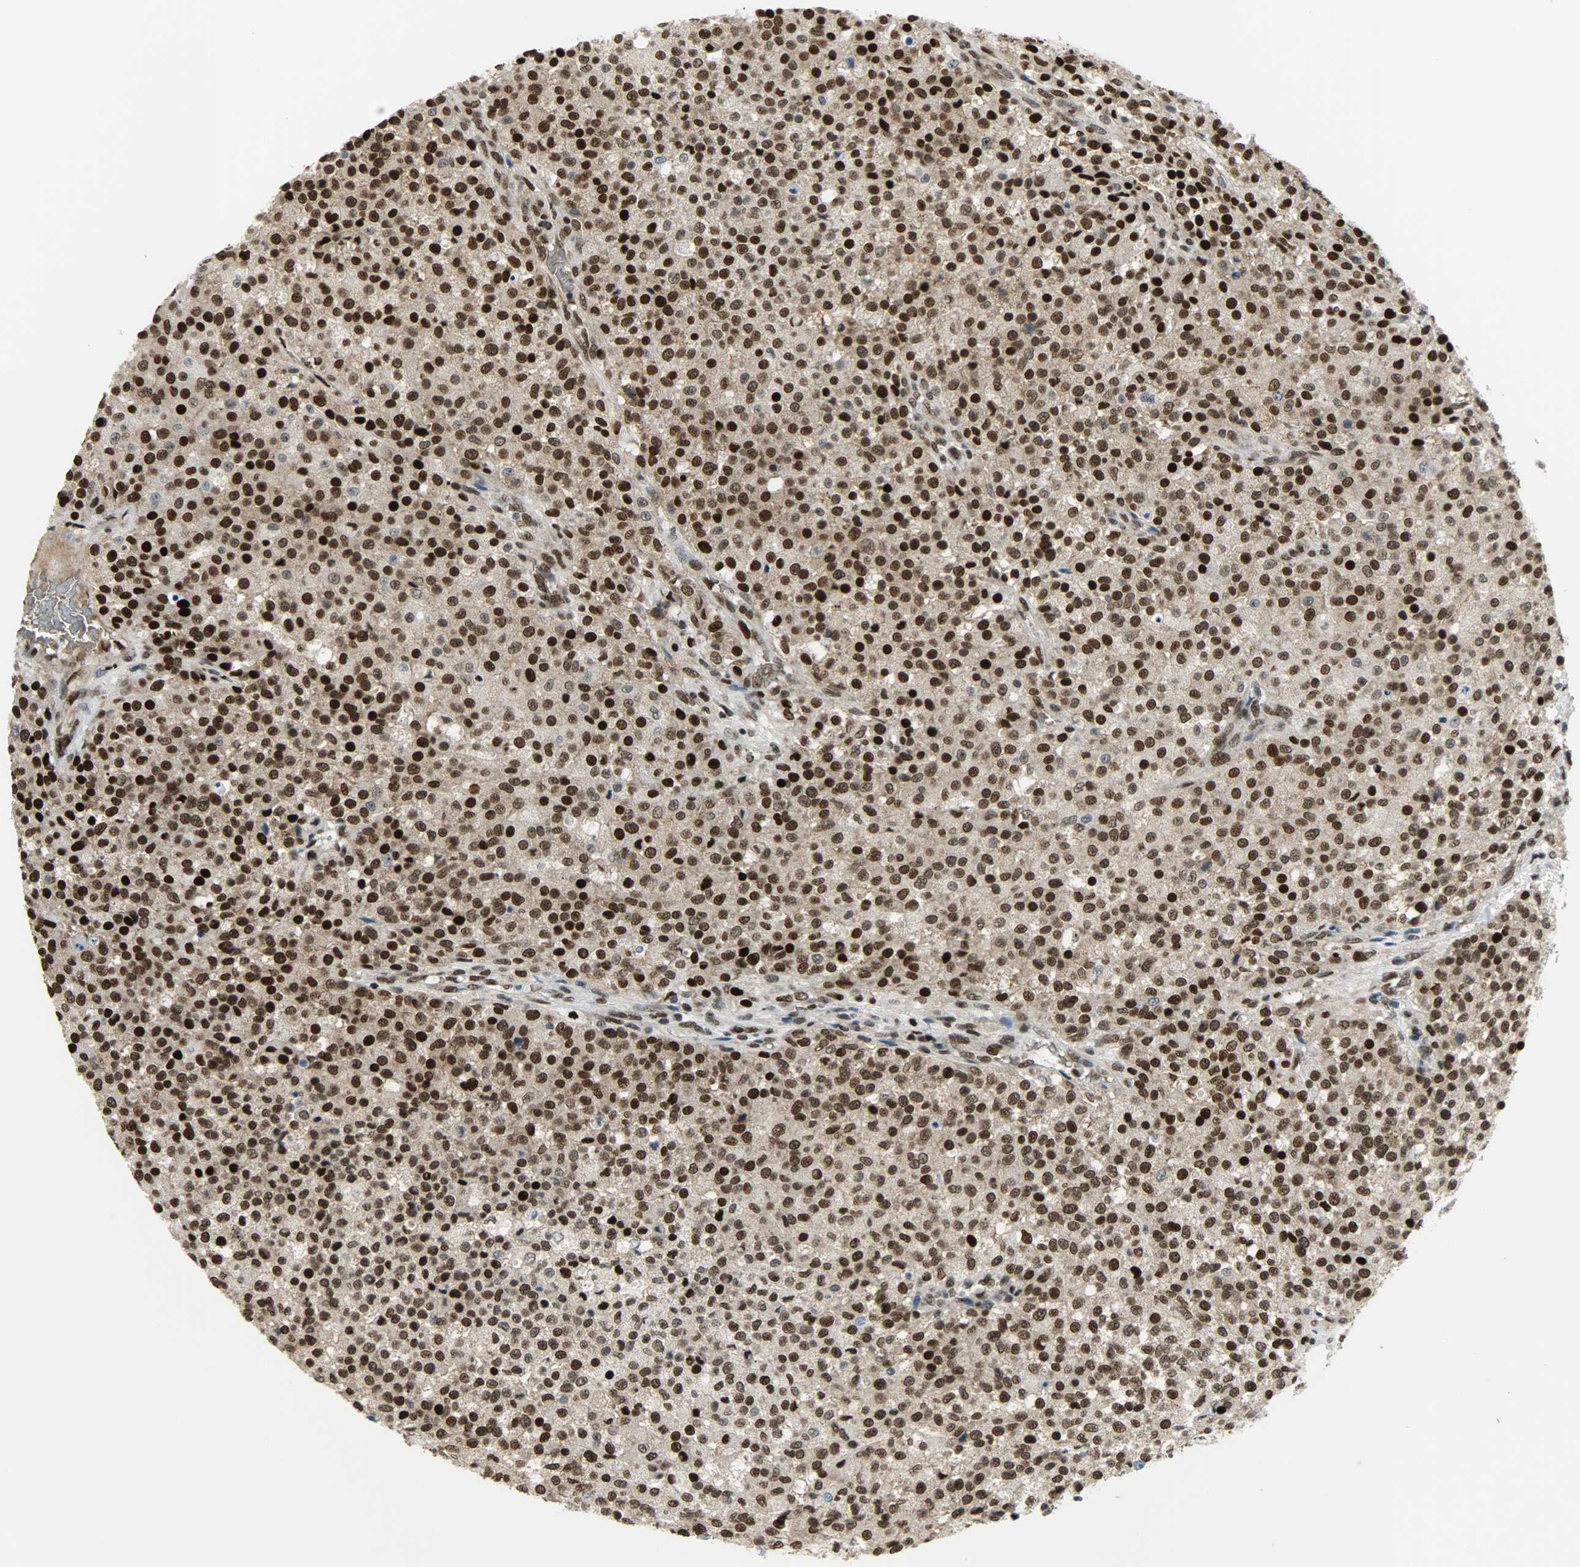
{"staining": {"intensity": "strong", "quantity": ">75%", "location": "cytoplasmic/membranous,nuclear"}, "tissue": "testis cancer", "cell_type": "Tumor cells", "image_type": "cancer", "snomed": [{"axis": "morphology", "description": "Seminoma, NOS"}, {"axis": "topography", "description": "Testis"}], "caption": "Immunohistochemistry (DAB) staining of human testis cancer shows strong cytoplasmic/membranous and nuclear protein staining in approximately >75% of tumor cells.", "gene": "SNAI1", "patient": {"sex": "male", "age": 59}}